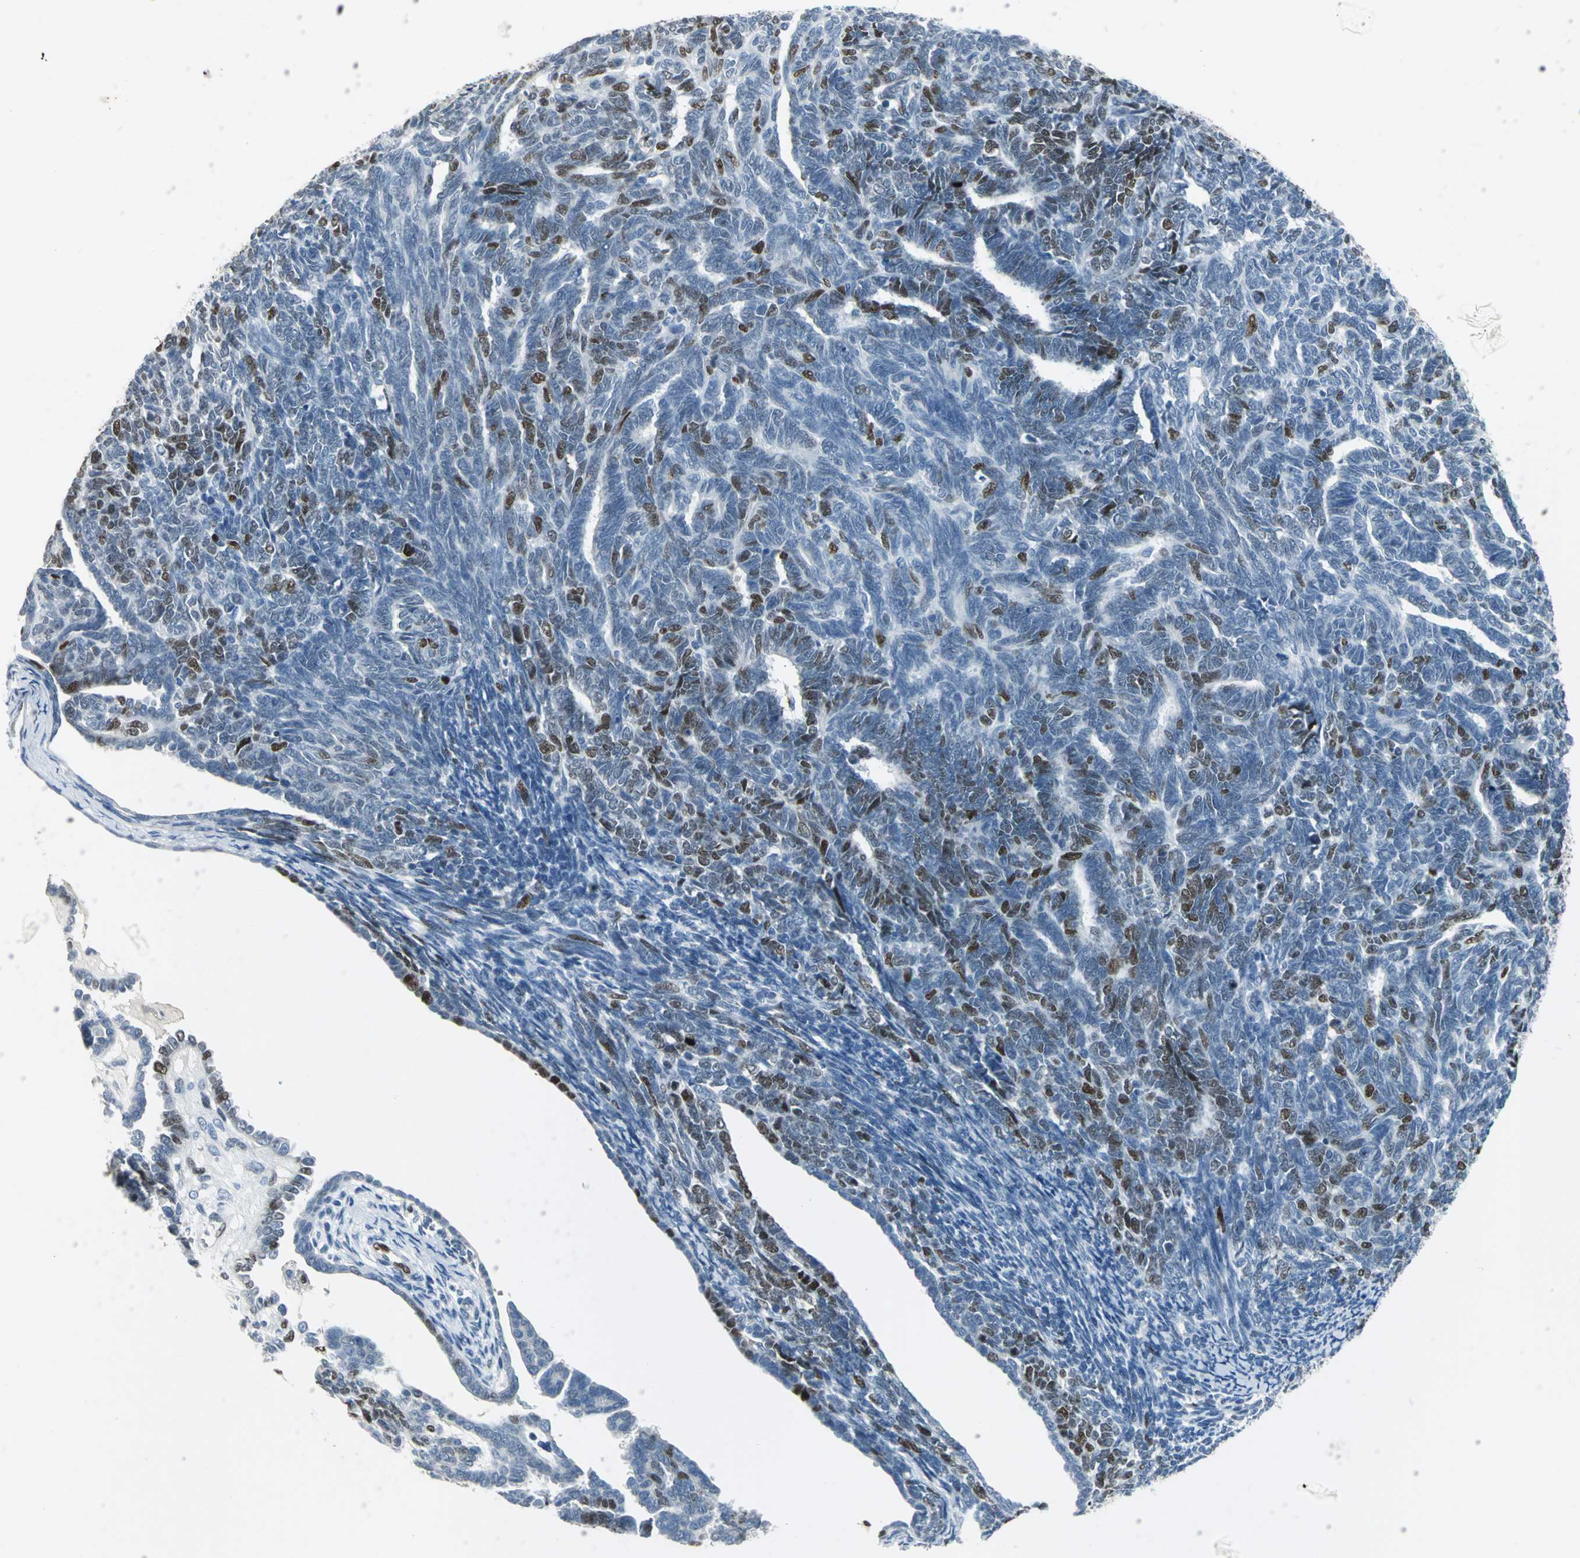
{"staining": {"intensity": "strong", "quantity": "25%-75%", "location": "nuclear"}, "tissue": "endometrial cancer", "cell_type": "Tumor cells", "image_type": "cancer", "snomed": [{"axis": "morphology", "description": "Neoplasm, malignant, NOS"}, {"axis": "topography", "description": "Endometrium"}], "caption": "IHC staining of endometrial cancer, which shows high levels of strong nuclear staining in approximately 25%-75% of tumor cells indicating strong nuclear protein staining. The staining was performed using DAB (3,3'-diaminobenzidine) (brown) for protein detection and nuclei were counterstained in hematoxylin (blue).", "gene": "MCM3", "patient": {"sex": "female", "age": 74}}